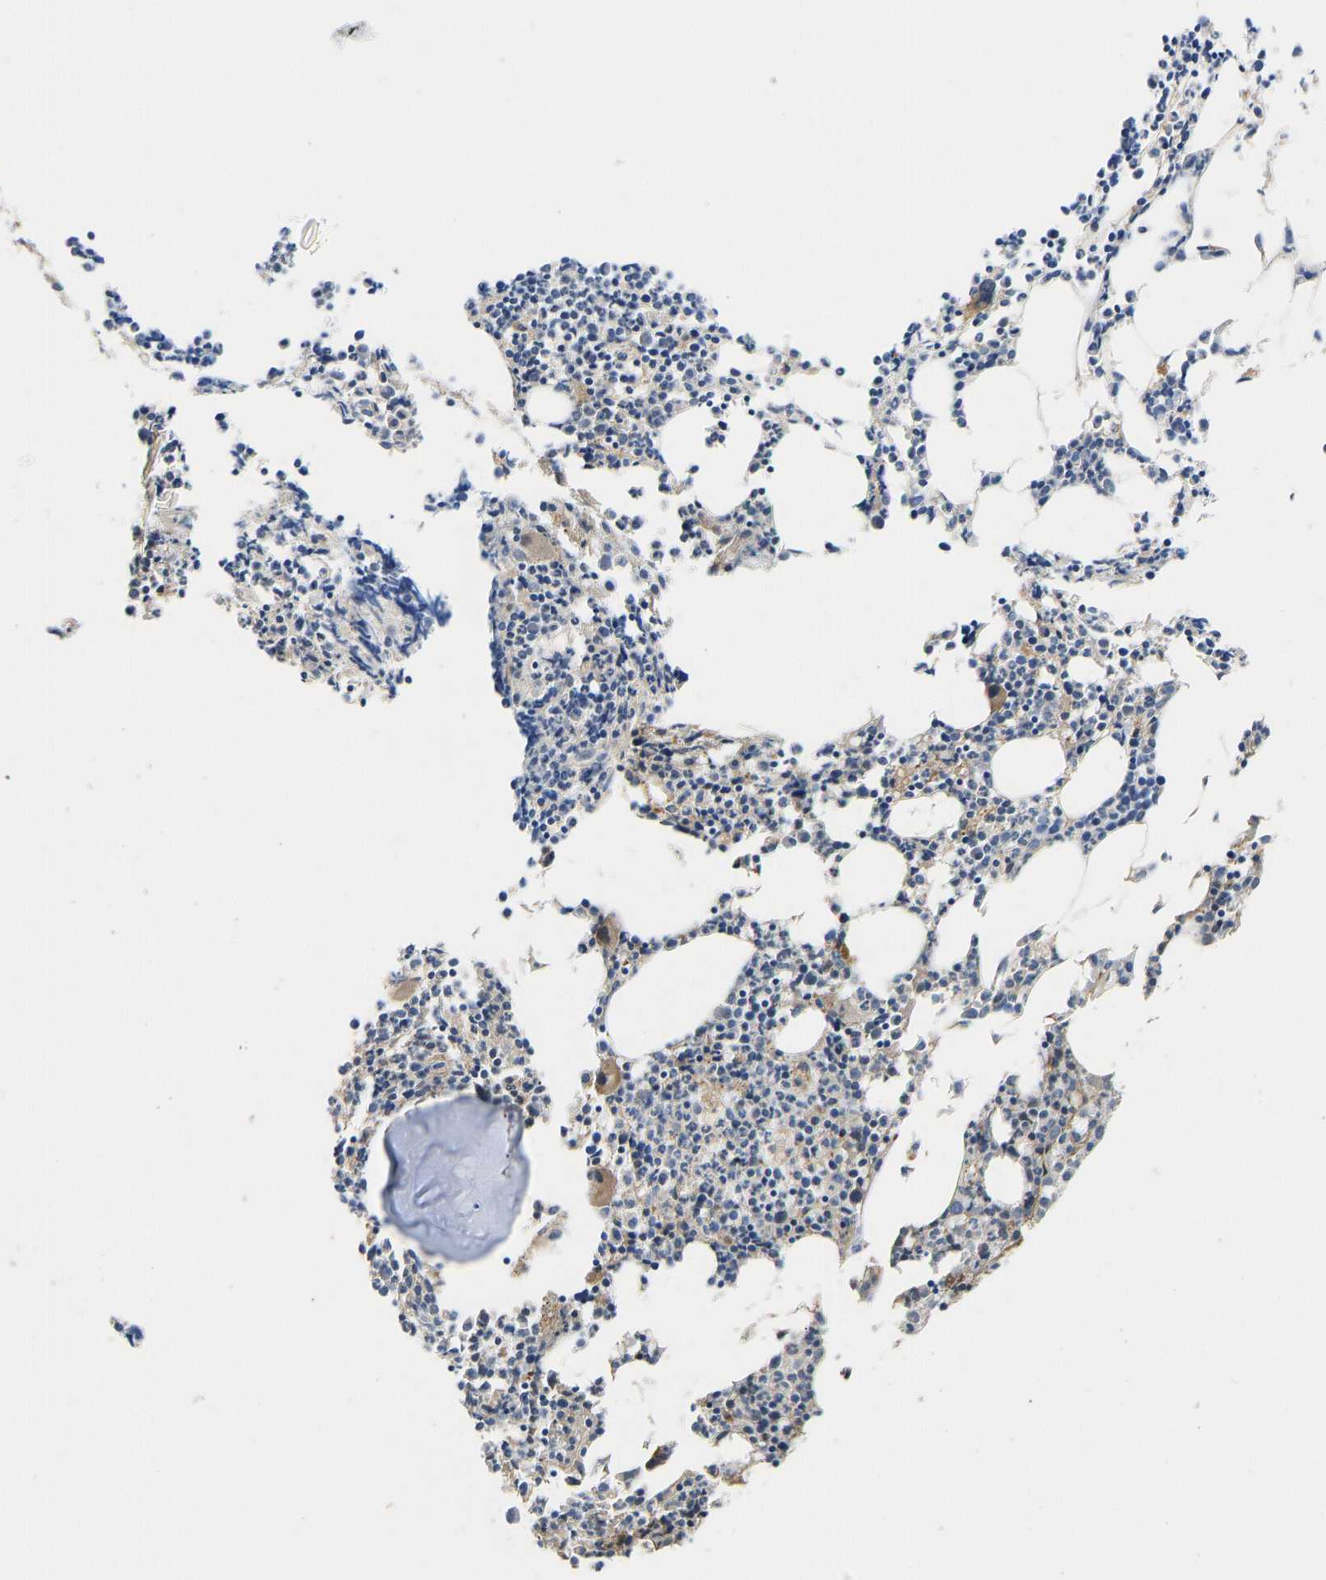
{"staining": {"intensity": "moderate", "quantity": "<25%", "location": "cytoplasmic/membranous"}, "tissue": "bone marrow", "cell_type": "Hematopoietic cells", "image_type": "normal", "snomed": [{"axis": "morphology", "description": "Normal tissue, NOS"}, {"axis": "morphology", "description": "Inflammation, NOS"}, {"axis": "topography", "description": "Bone marrow"}], "caption": "Immunohistochemistry (IHC) of benign human bone marrow exhibits low levels of moderate cytoplasmic/membranous positivity in about <25% of hematopoietic cells. (IHC, brightfield microscopy, high magnification).", "gene": "VCPKMT", "patient": {"sex": "female", "age": 53}}